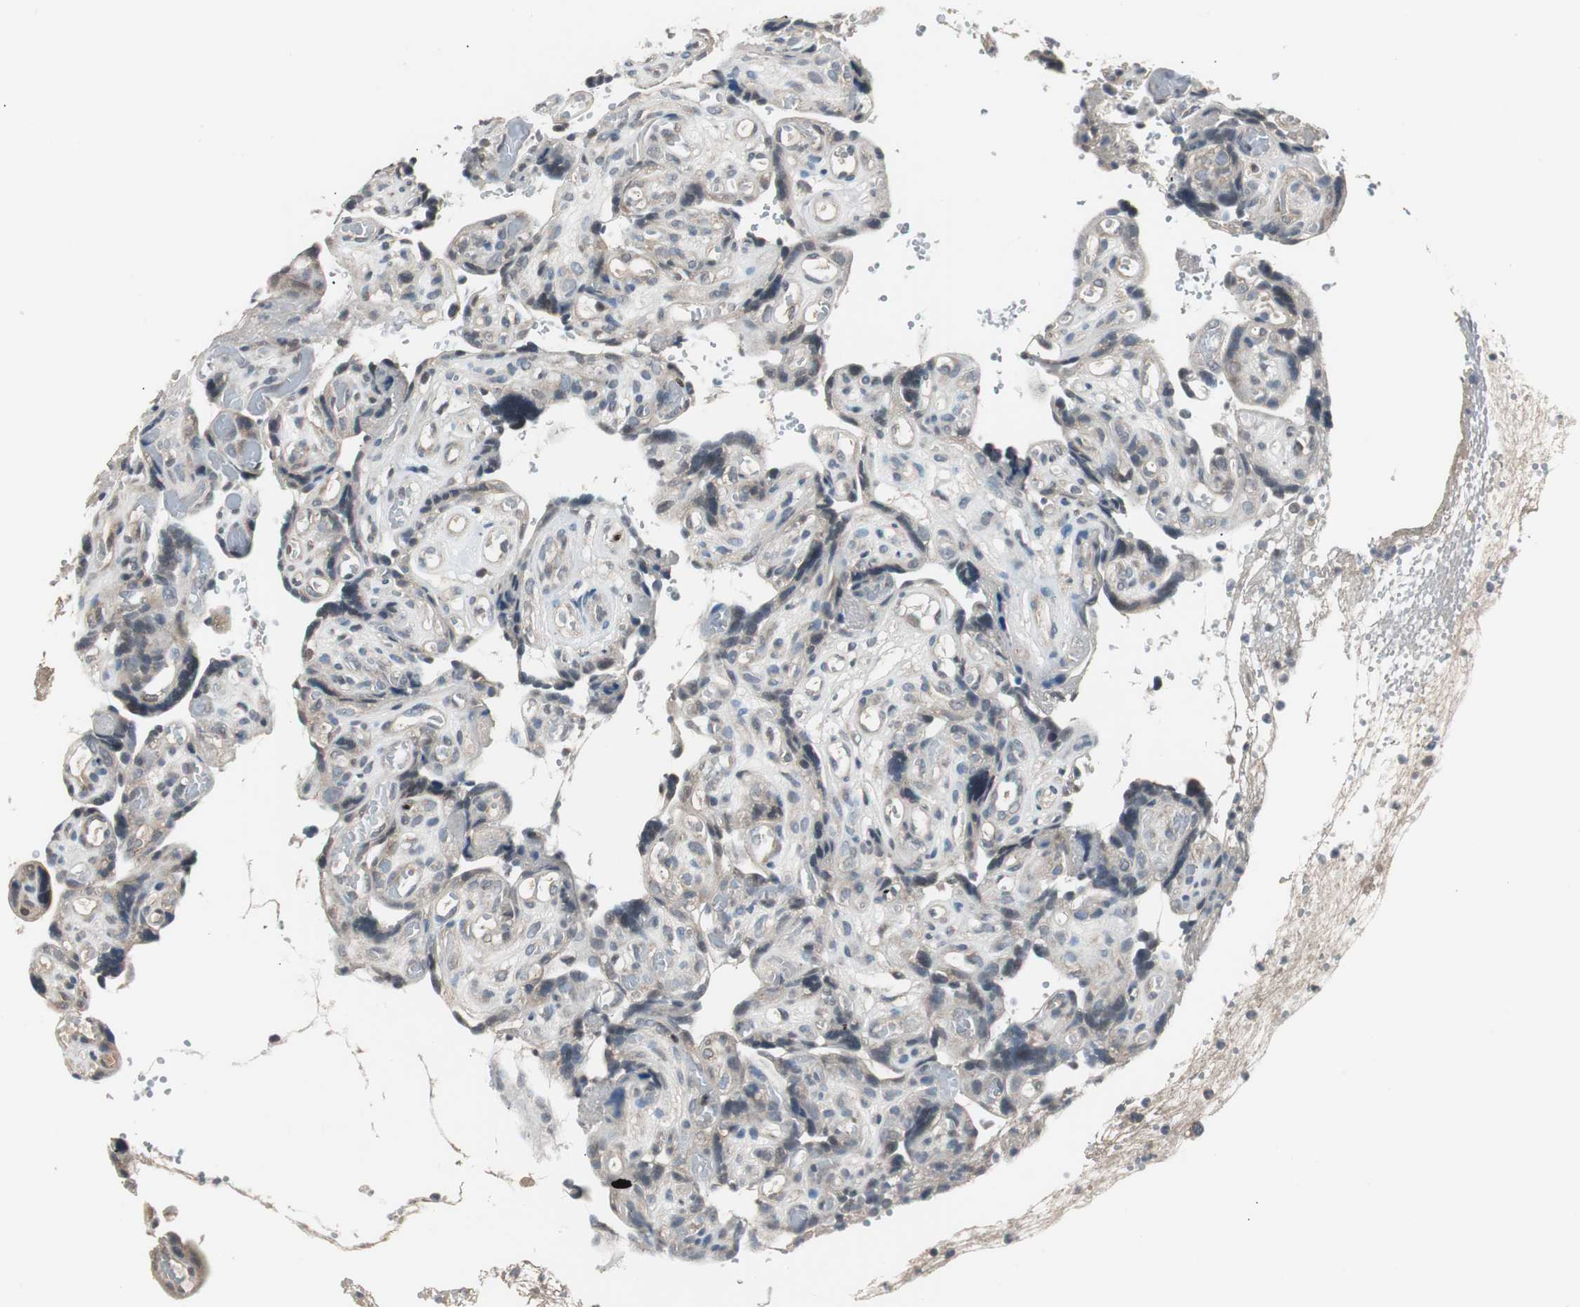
{"staining": {"intensity": "weak", "quantity": ">75%", "location": "cytoplasmic/membranous"}, "tissue": "placenta", "cell_type": "Decidual cells", "image_type": "normal", "snomed": [{"axis": "morphology", "description": "Normal tissue, NOS"}, {"axis": "topography", "description": "Placenta"}], "caption": "Protein staining demonstrates weak cytoplasmic/membranous expression in approximately >75% of decidual cells in unremarkable placenta.", "gene": "ZMPSTE24", "patient": {"sex": "female", "age": 30}}